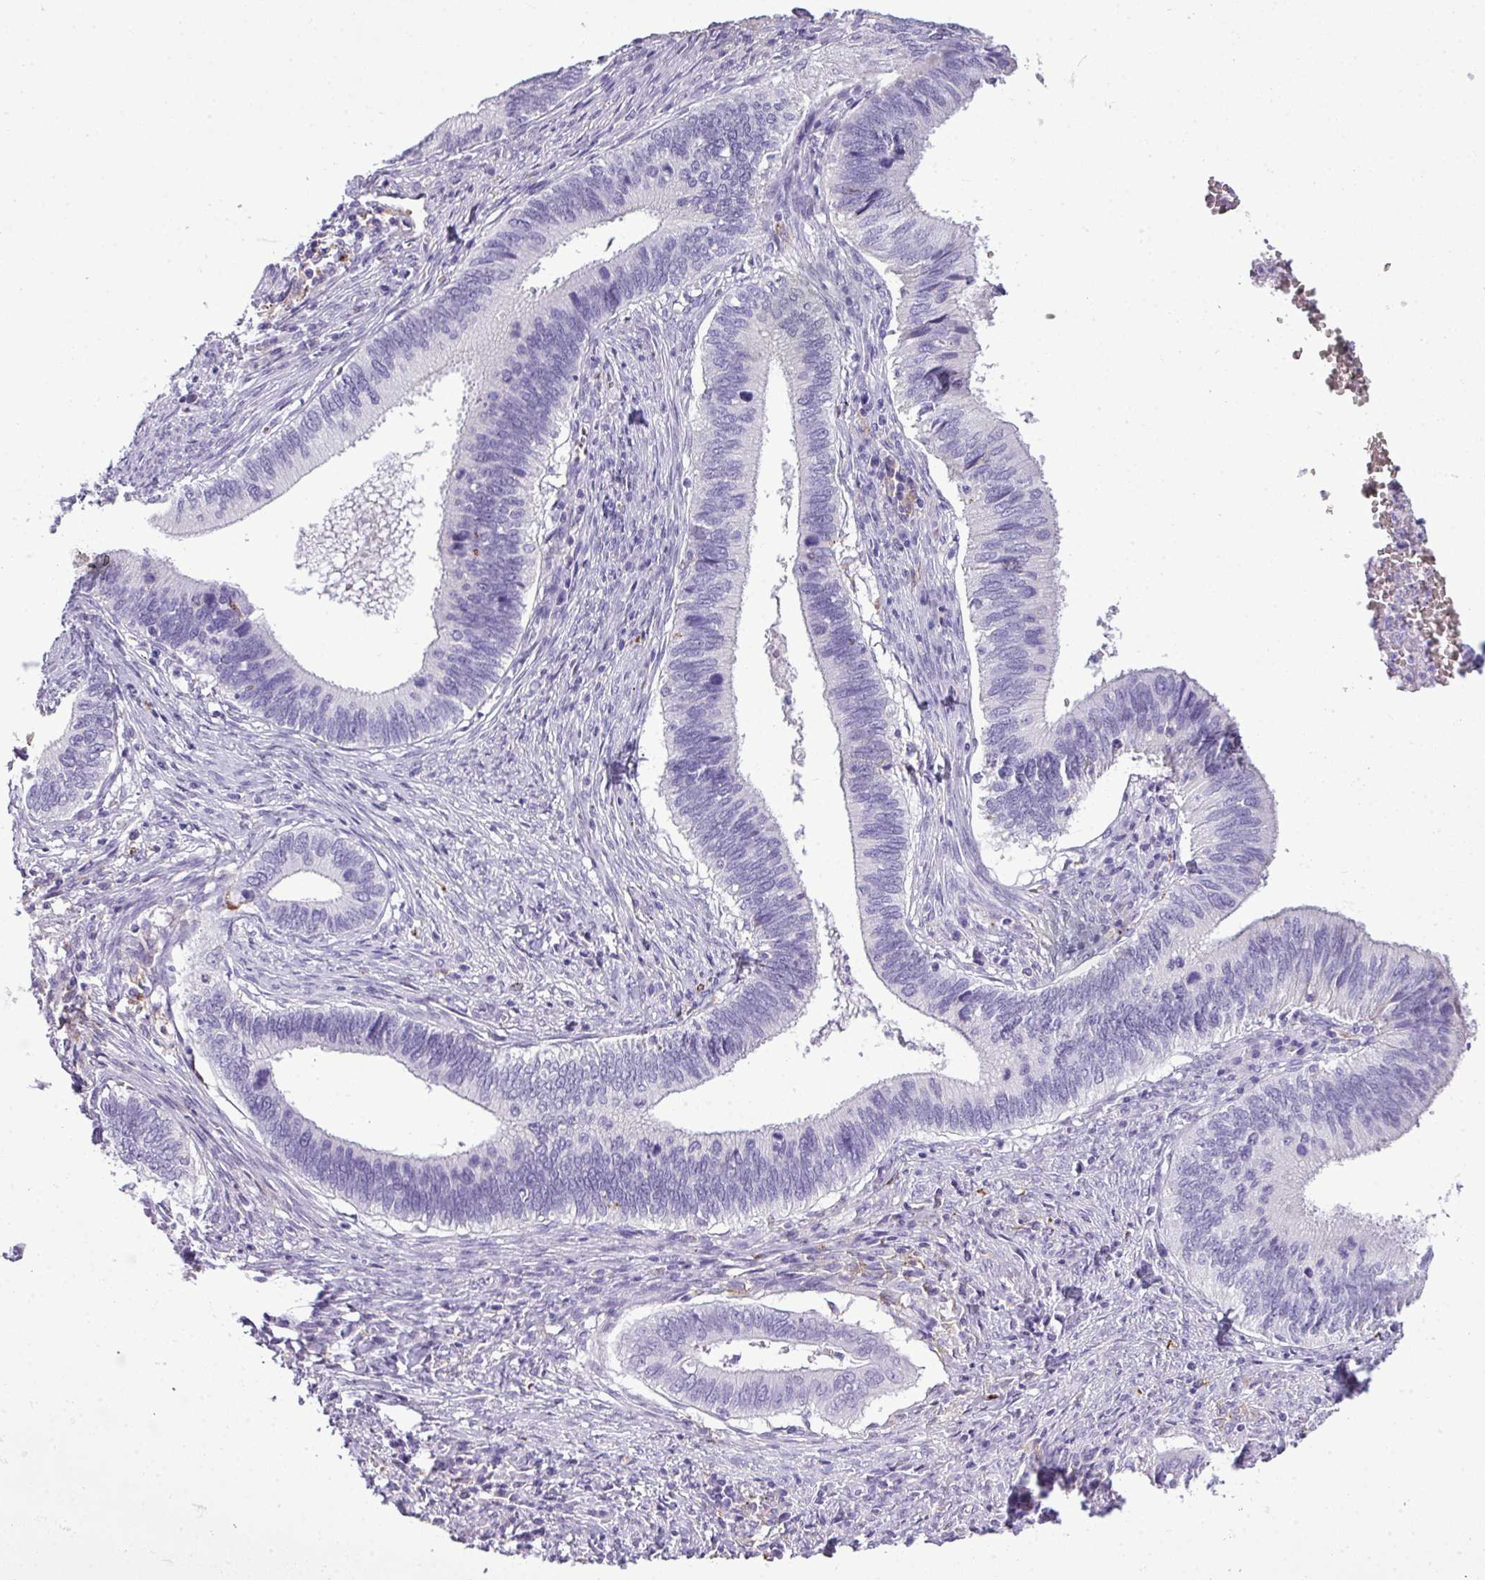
{"staining": {"intensity": "negative", "quantity": "none", "location": "none"}, "tissue": "cervical cancer", "cell_type": "Tumor cells", "image_type": "cancer", "snomed": [{"axis": "morphology", "description": "Adenocarcinoma, NOS"}, {"axis": "topography", "description": "Cervix"}], "caption": "Histopathology image shows no significant protein positivity in tumor cells of adenocarcinoma (cervical).", "gene": "RBMXL2", "patient": {"sex": "female", "age": 42}}